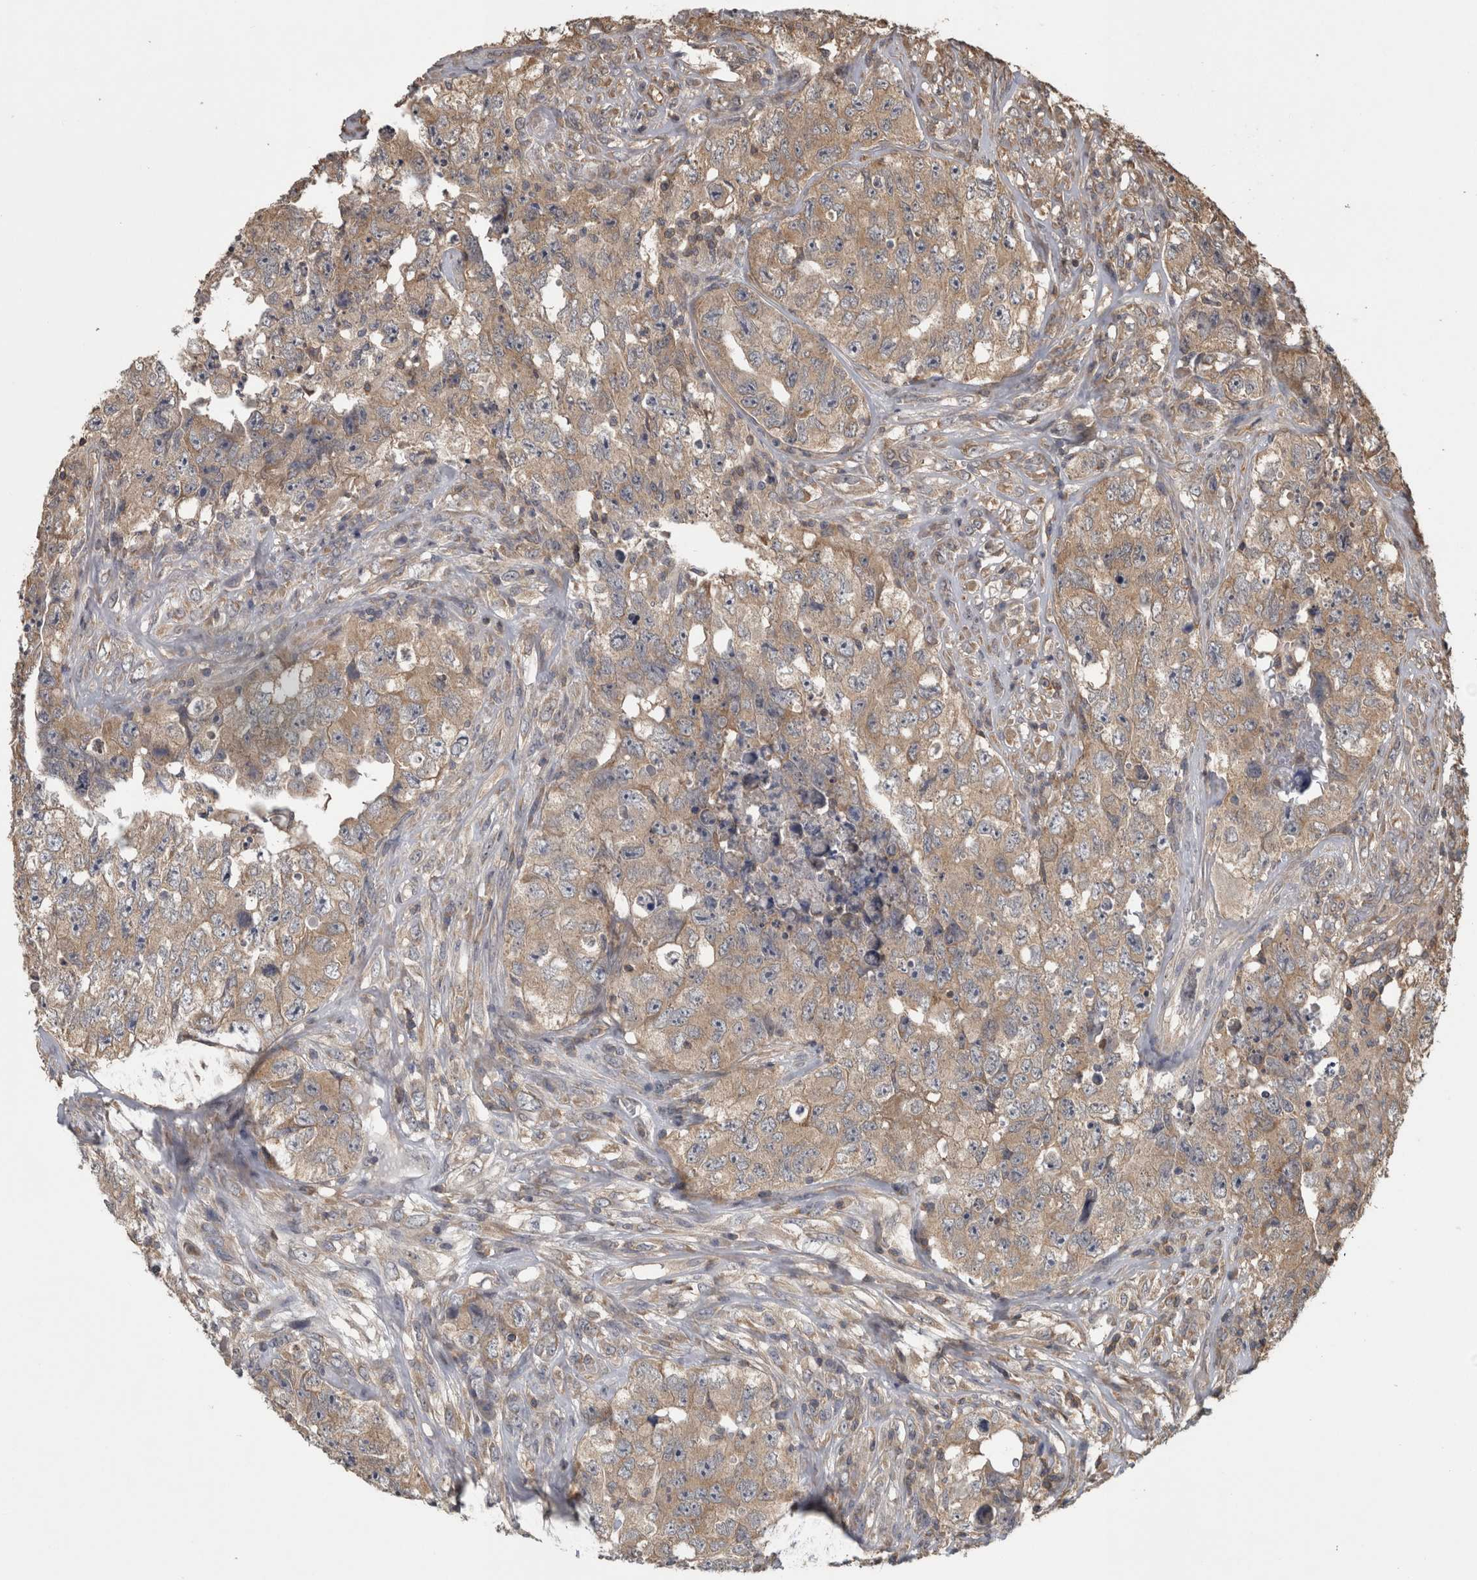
{"staining": {"intensity": "moderate", "quantity": ">75%", "location": "cytoplasmic/membranous"}, "tissue": "testis cancer", "cell_type": "Tumor cells", "image_type": "cancer", "snomed": [{"axis": "morphology", "description": "Carcinoma, Embryonal, NOS"}, {"axis": "topography", "description": "Testis"}], "caption": "Human embryonal carcinoma (testis) stained with a protein marker exhibits moderate staining in tumor cells.", "gene": "ATXN2", "patient": {"sex": "male", "age": 32}}